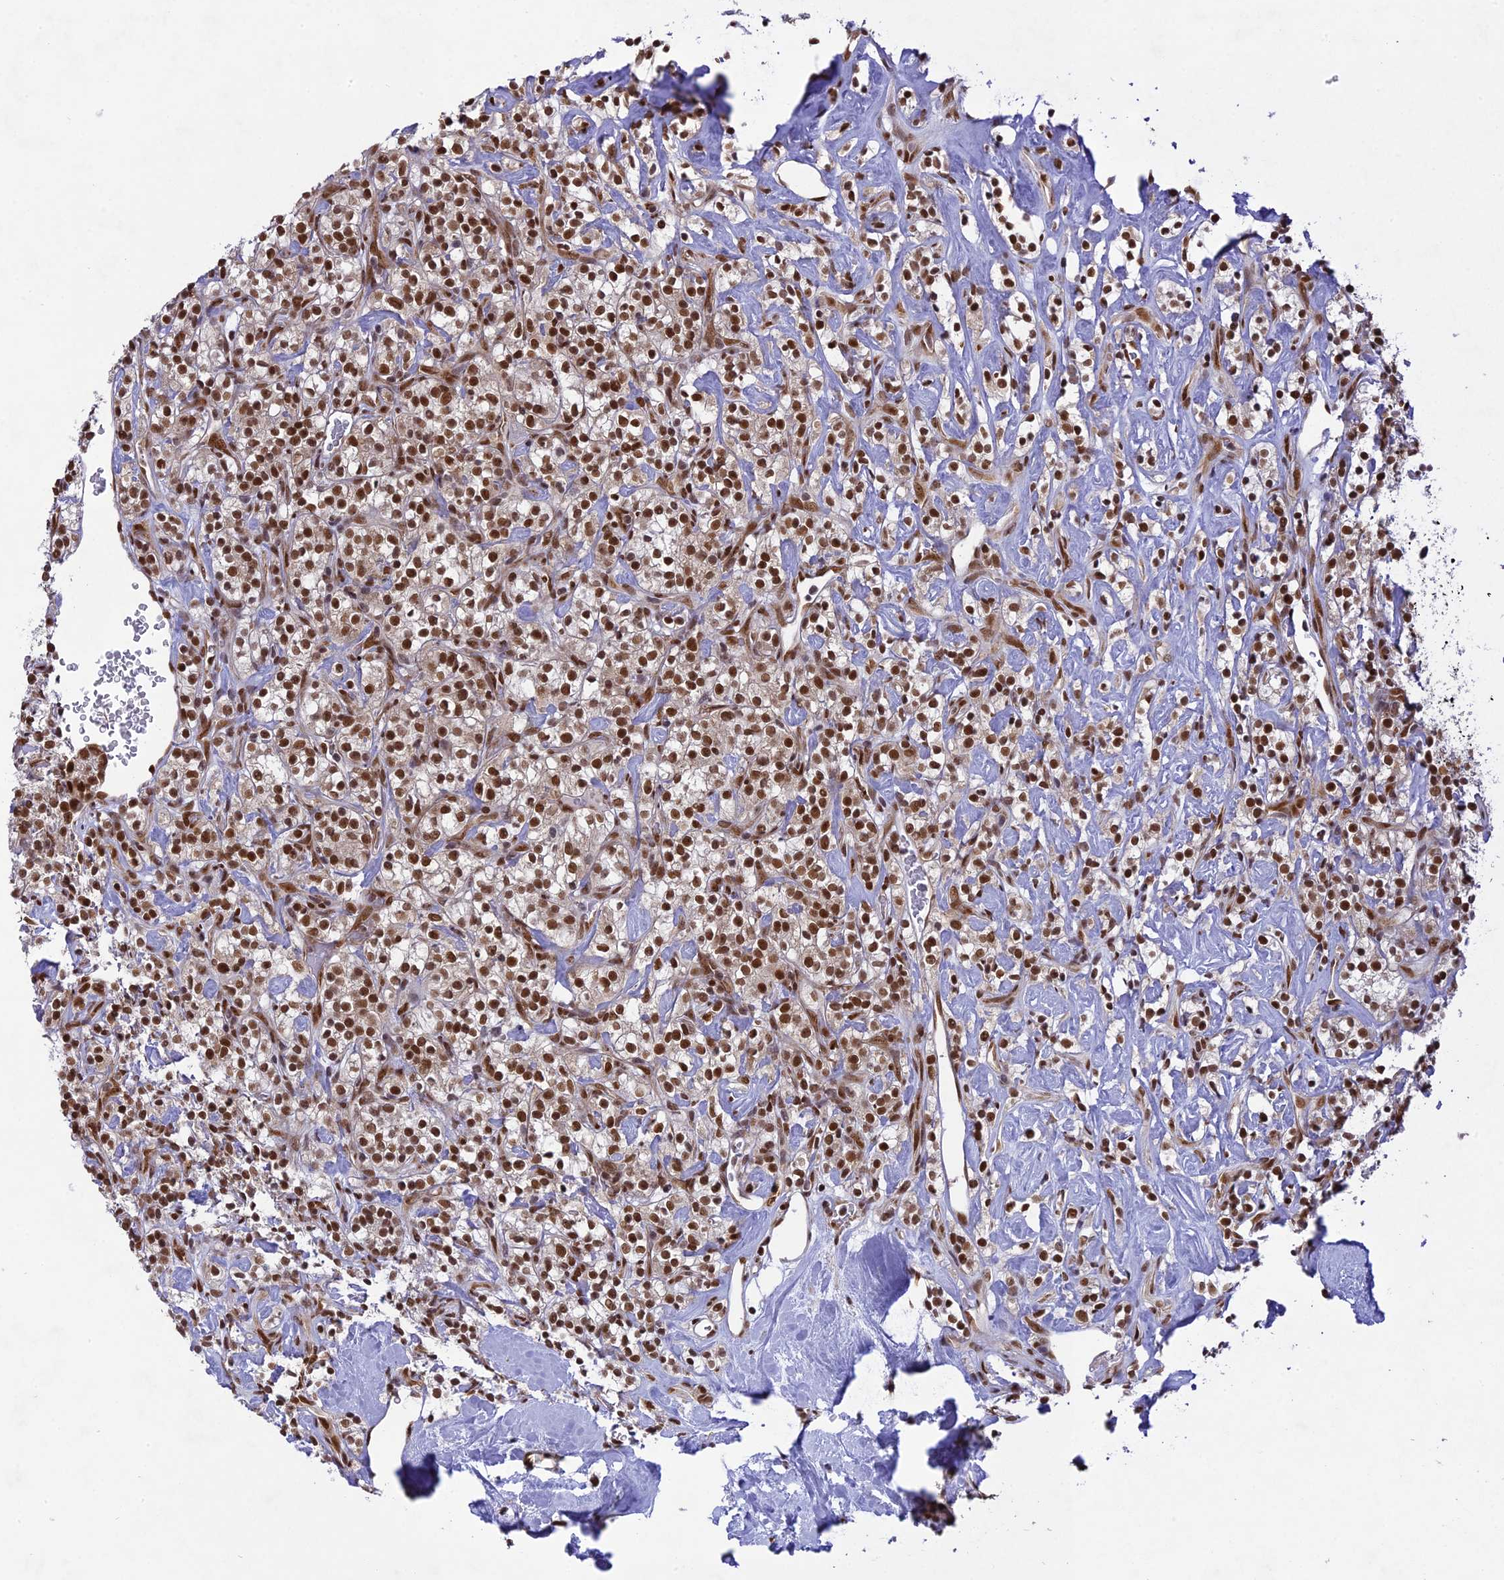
{"staining": {"intensity": "strong", "quantity": ">75%", "location": "nuclear"}, "tissue": "renal cancer", "cell_type": "Tumor cells", "image_type": "cancer", "snomed": [{"axis": "morphology", "description": "Adenocarcinoma, NOS"}, {"axis": "topography", "description": "Kidney"}], "caption": "This is a micrograph of immunohistochemistry (IHC) staining of adenocarcinoma (renal), which shows strong positivity in the nuclear of tumor cells.", "gene": "DDX1", "patient": {"sex": "male", "age": 77}}